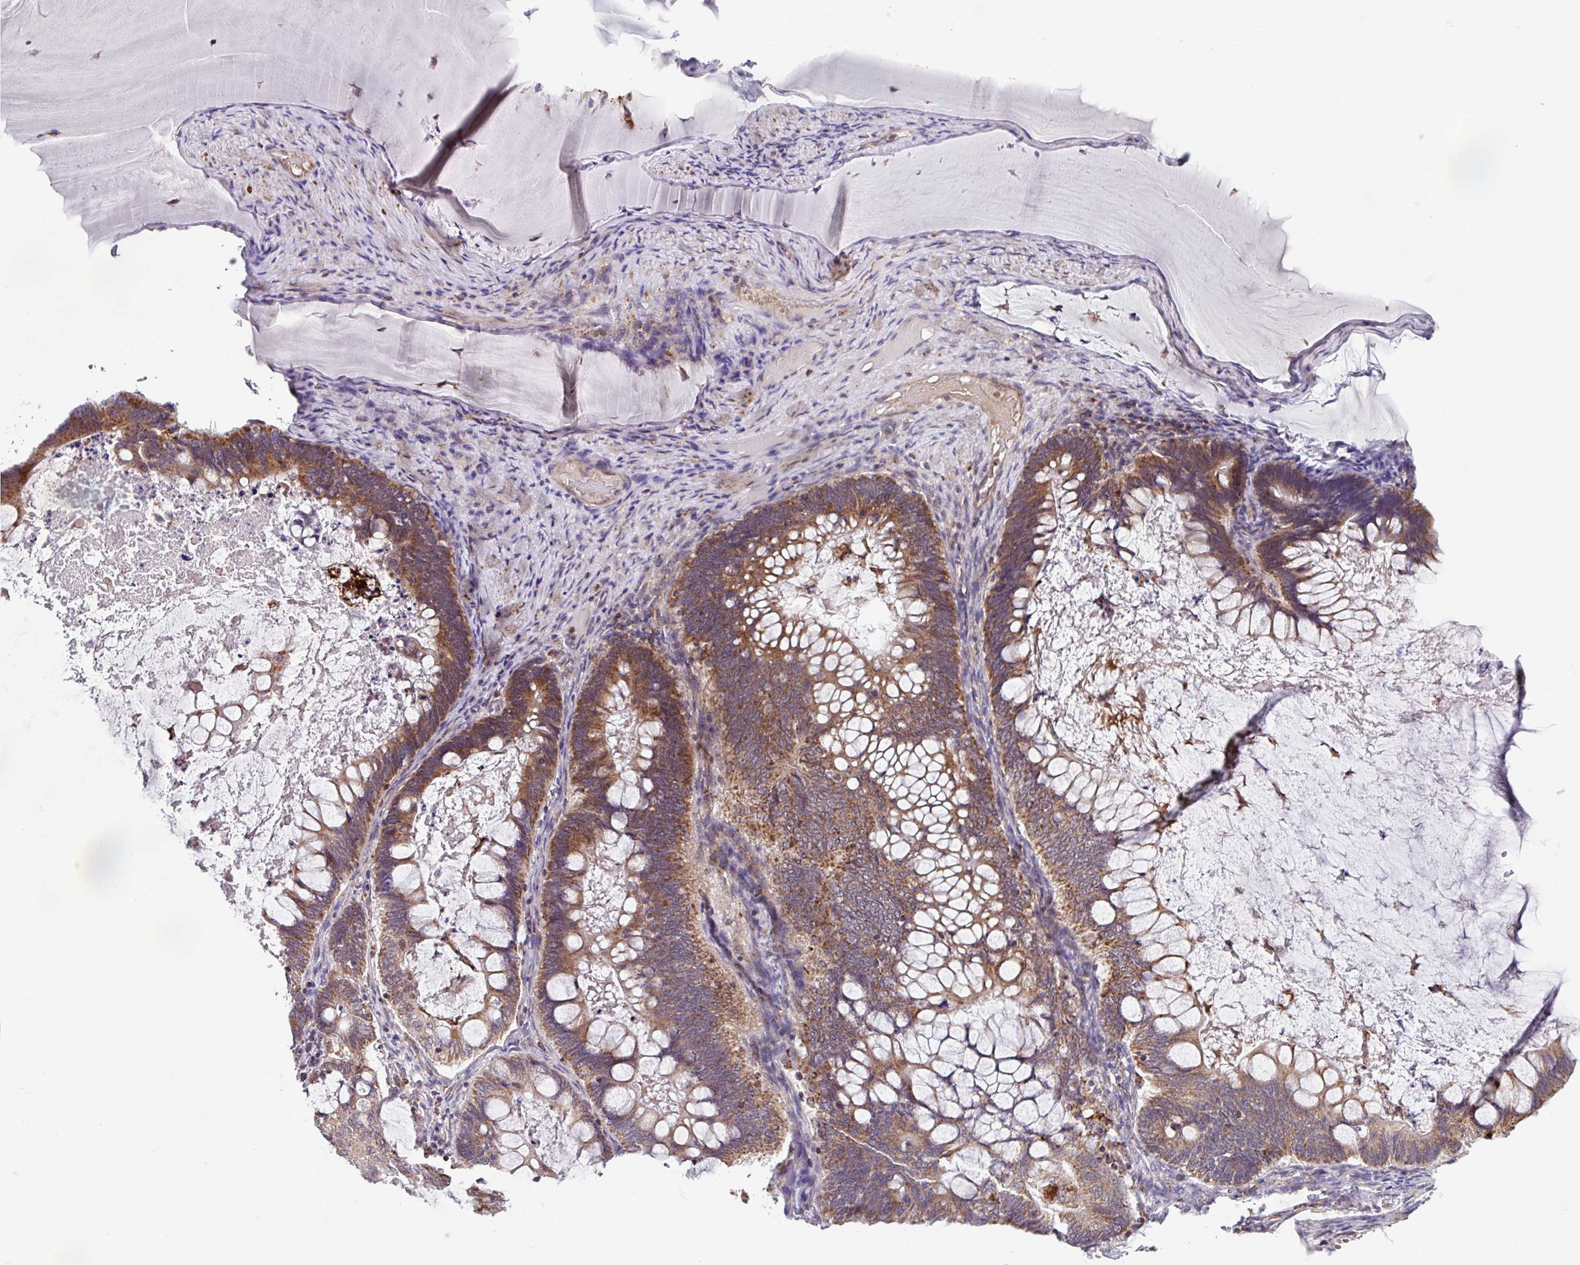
{"staining": {"intensity": "moderate", "quantity": ">75%", "location": "cytoplasmic/membranous"}, "tissue": "ovarian cancer", "cell_type": "Tumor cells", "image_type": "cancer", "snomed": [{"axis": "morphology", "description": "Cystadenocarcinoma, mucinous, NOS"}, {"axis": "topography", "description": "Ovary"}], "caption": "Protein staining of ovarian cancer (mucinous cystadenocarcinoma) tissue shows moderate cytoplasmic/membranous positivity in approximately >75% of tumor cells. Nuclei are stained in blue.", "gene": "AKIRIN1", "patient": {"sex": "female", "age": 61}}